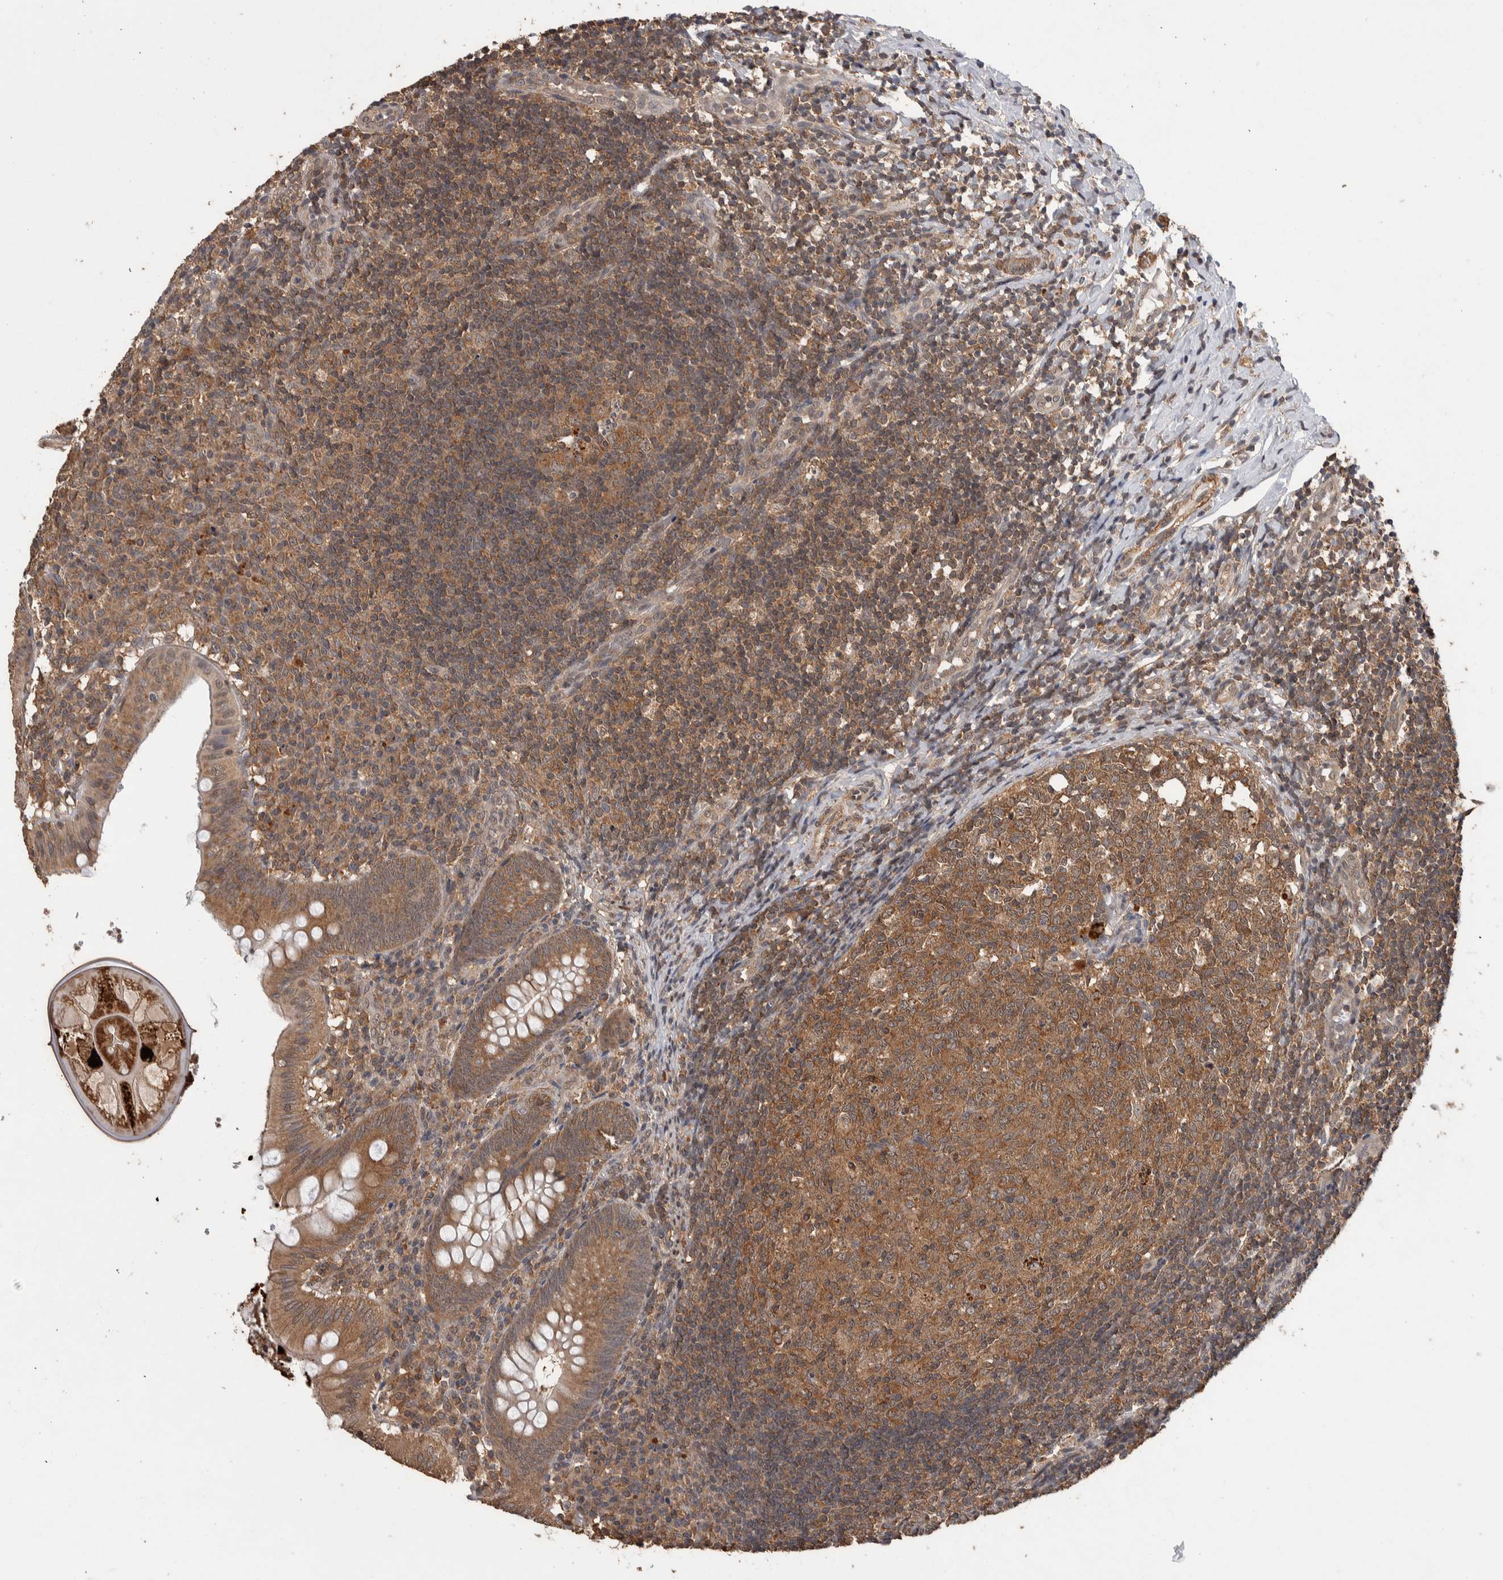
{"staining": {"intensity": "moderate", "quantity": ">75%", "location": "cytoplasmic/membranous"}, "tissue": "appendix", "cell_type": "Glandular cells", "image_type": "normal", "snomed": [{"axis": "morphology", "description": "Normal tissue, NOS"}, {"axis": "topography", "description": "Appendix"}], "caption": "Immunohistochemistry (IHC) of benign appendix shows medium levels of moderate cytoplasmic/membranous positivity in approximately >75% of glandular cells.", "gene": "DVL2", "patient": {"sex": "male", "age": 8}}